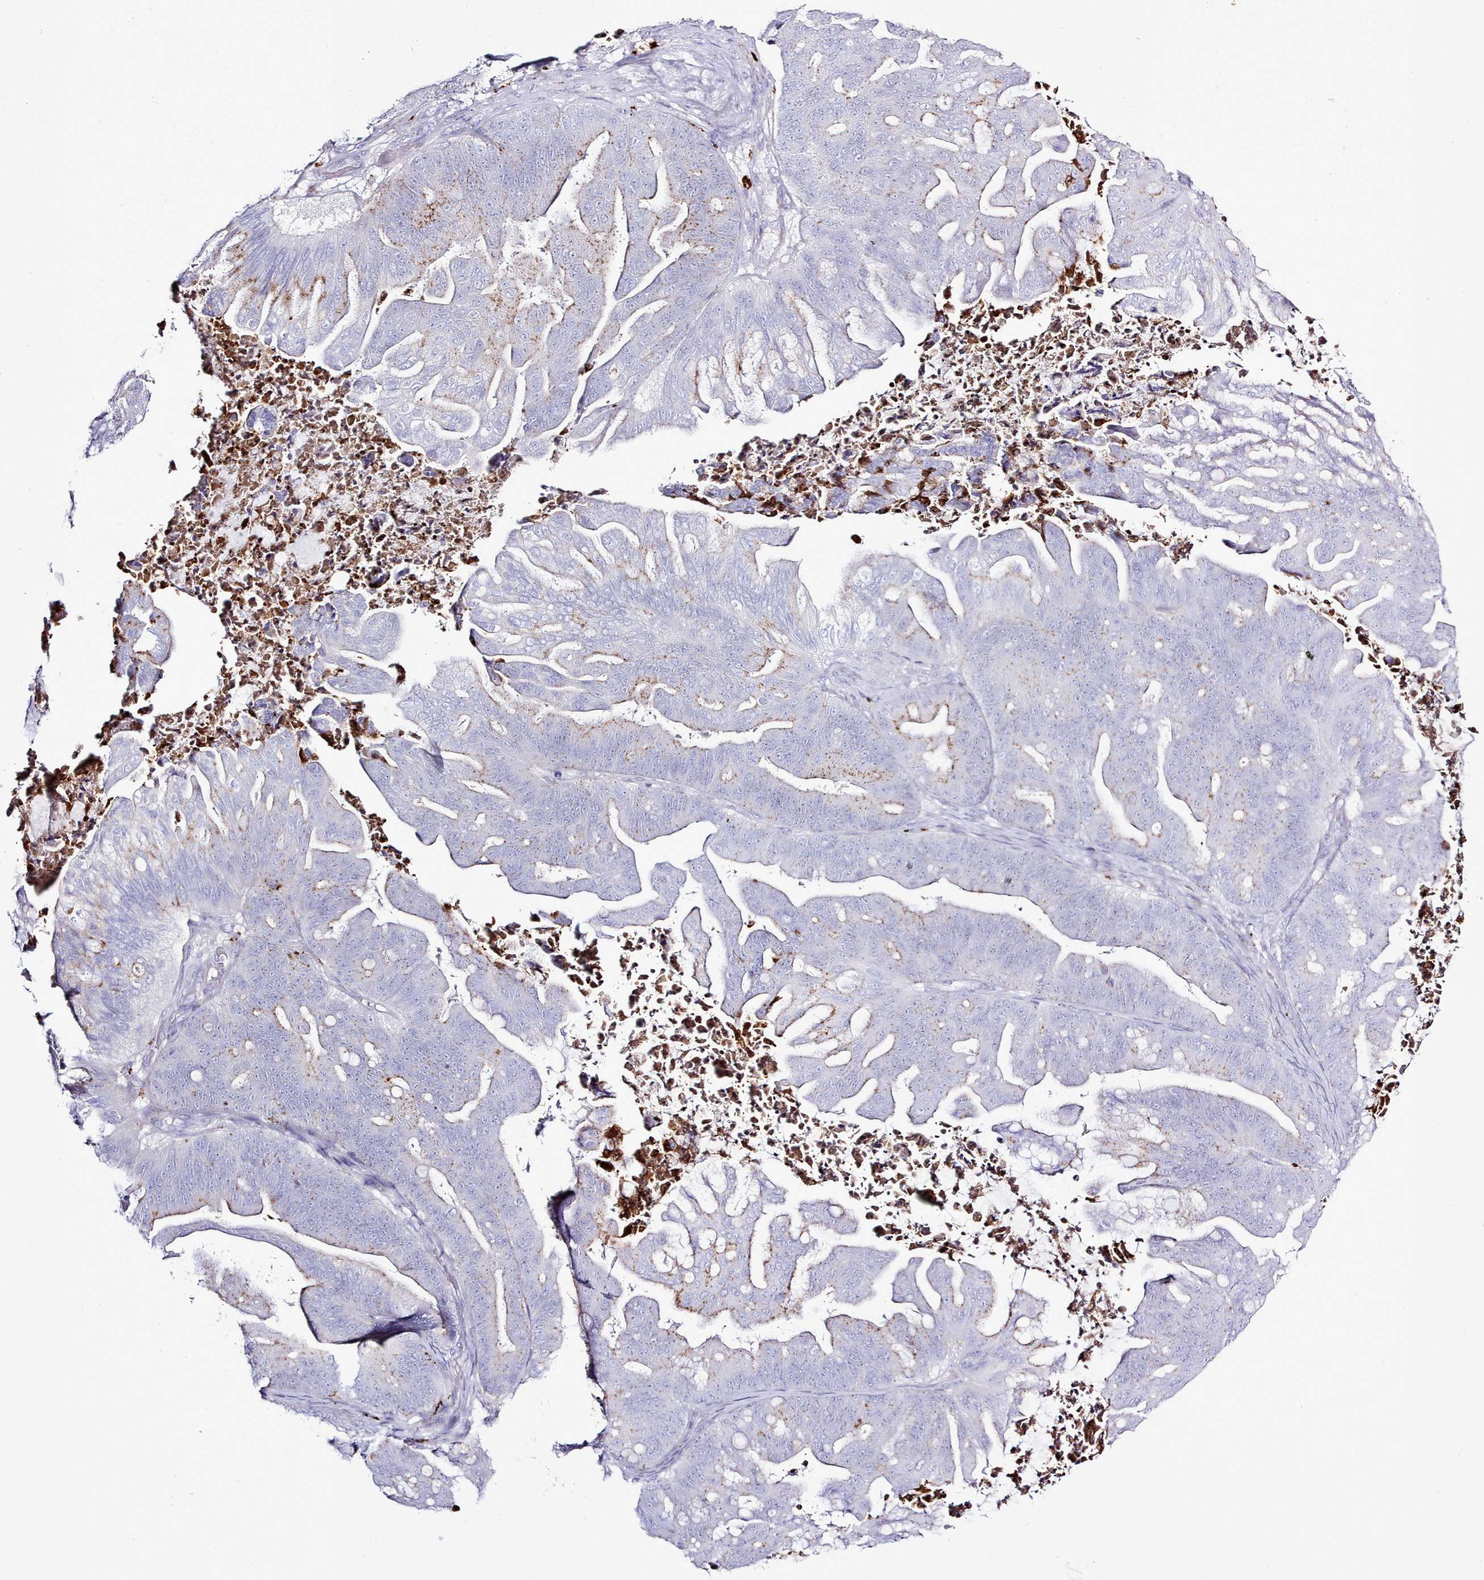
{"staining": {"intensity": "moderate", "quantity": "<25%", "location": "cytoplasmic/membranous"}, "tissue": "ovarian cancer", "cell_type": "Tumor cells", "image_type": "cancer", "snomed": [{"axis": "morphology", "description": "Cystadenocarcinoma, mucinous, NOS"}, {"axis": "topography", "description": "Ovary"}], "caption": "A micrograph of human mucinous cystadenocarcinoma (ovarian) stained for a protein exhibits moderate cytoplasmic/membranous brown staining in tumor cells.", "gene": "SRD5A1", "patient": {"sex": "female", "age": 67}}